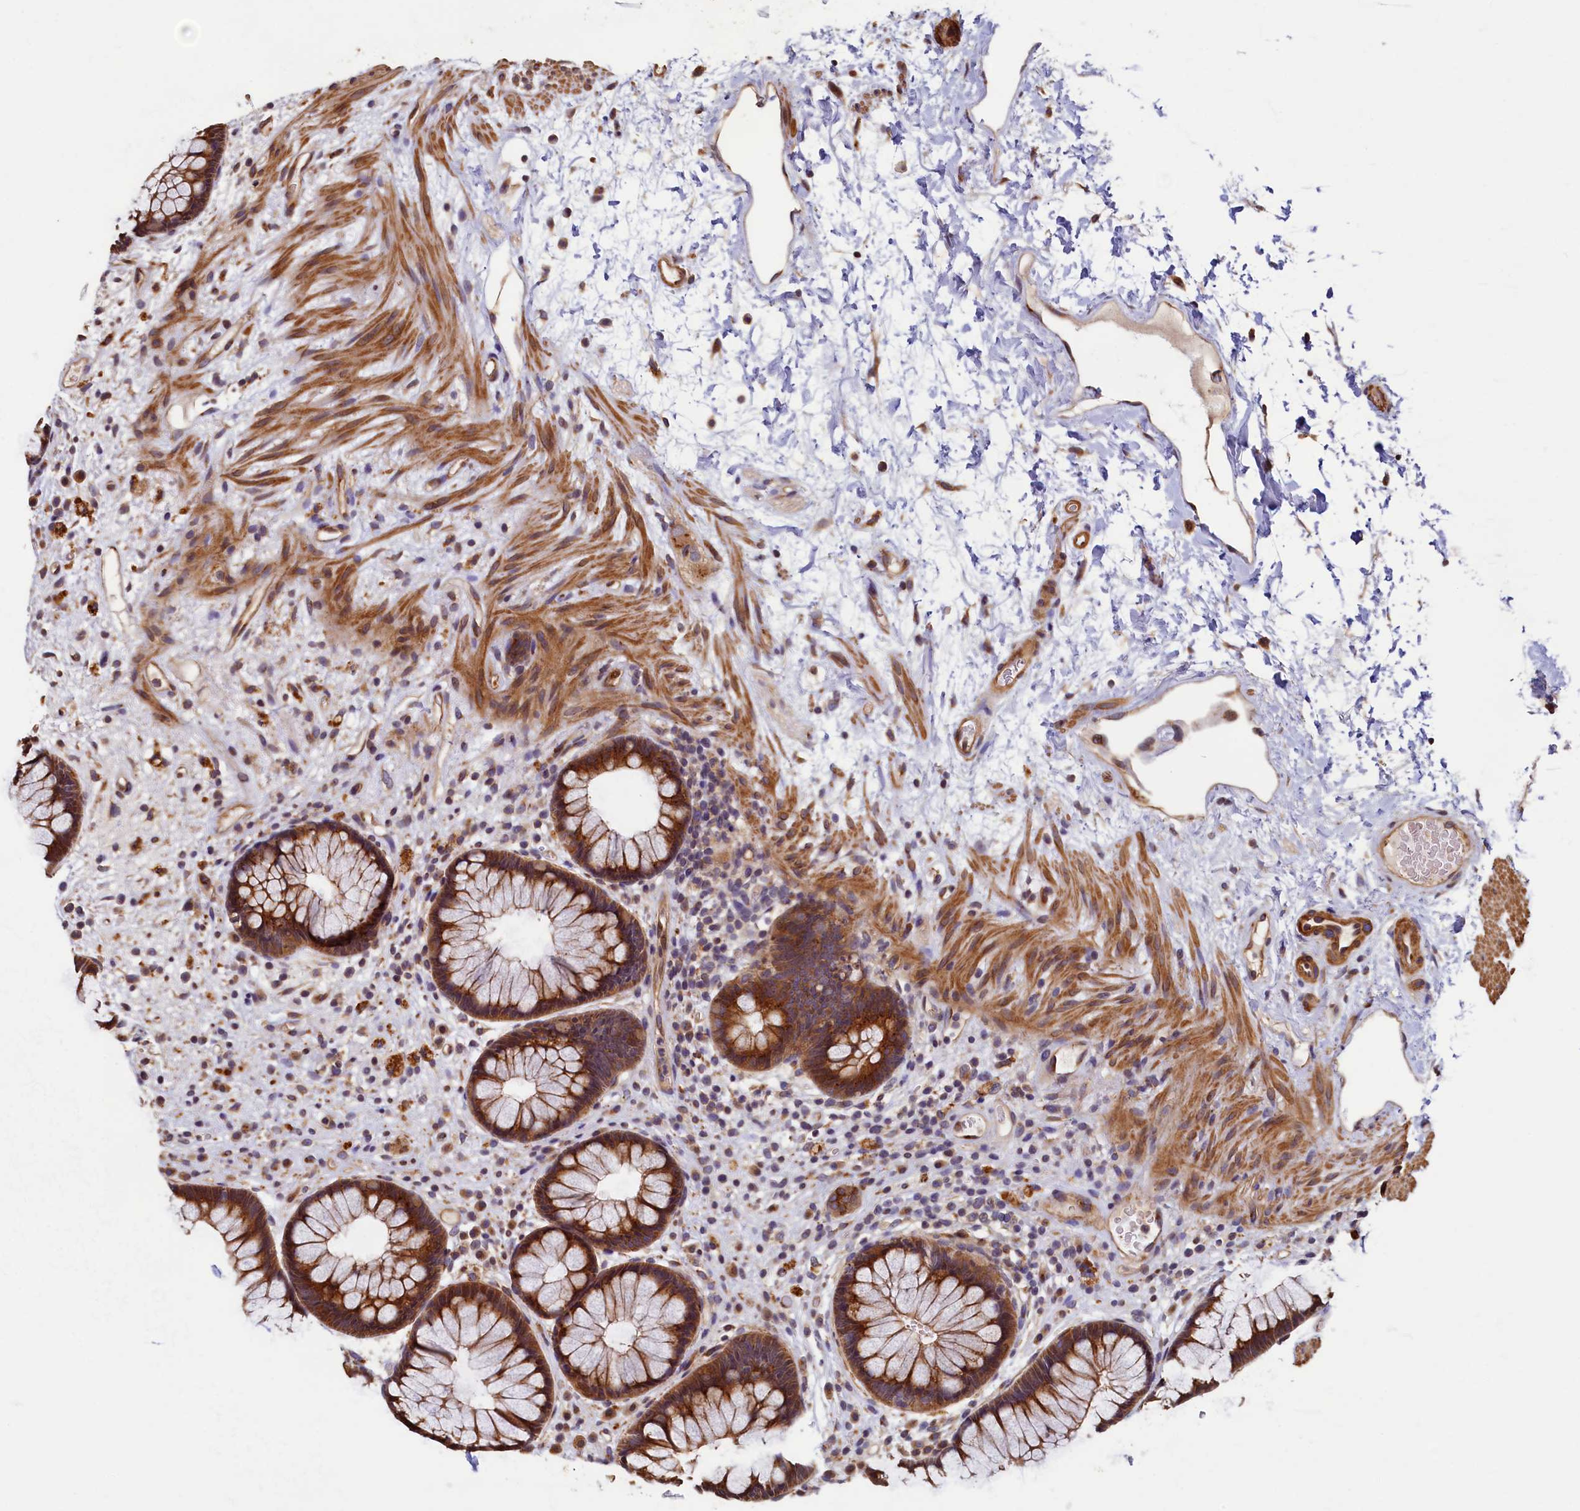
{"staining": {"intensity": "strong", "quantity": ">75%", "location": "cytoplasmic/membranous"}, "tissue": "rectum", "cell_type": "Glandular cells", "image_type": "normal", "snomed": [{"axis": "morphology", "description": "Normal tissue, NOS"}, {"axis": "topography", "description": "Rectum"}], "caption": "Protein staining displays strong cytoplasmic/membranous expression in about >75% of glandular cells in benign rectum.", "gene": "TMEM181", "patient": {"sex": "male", "age": 51}}